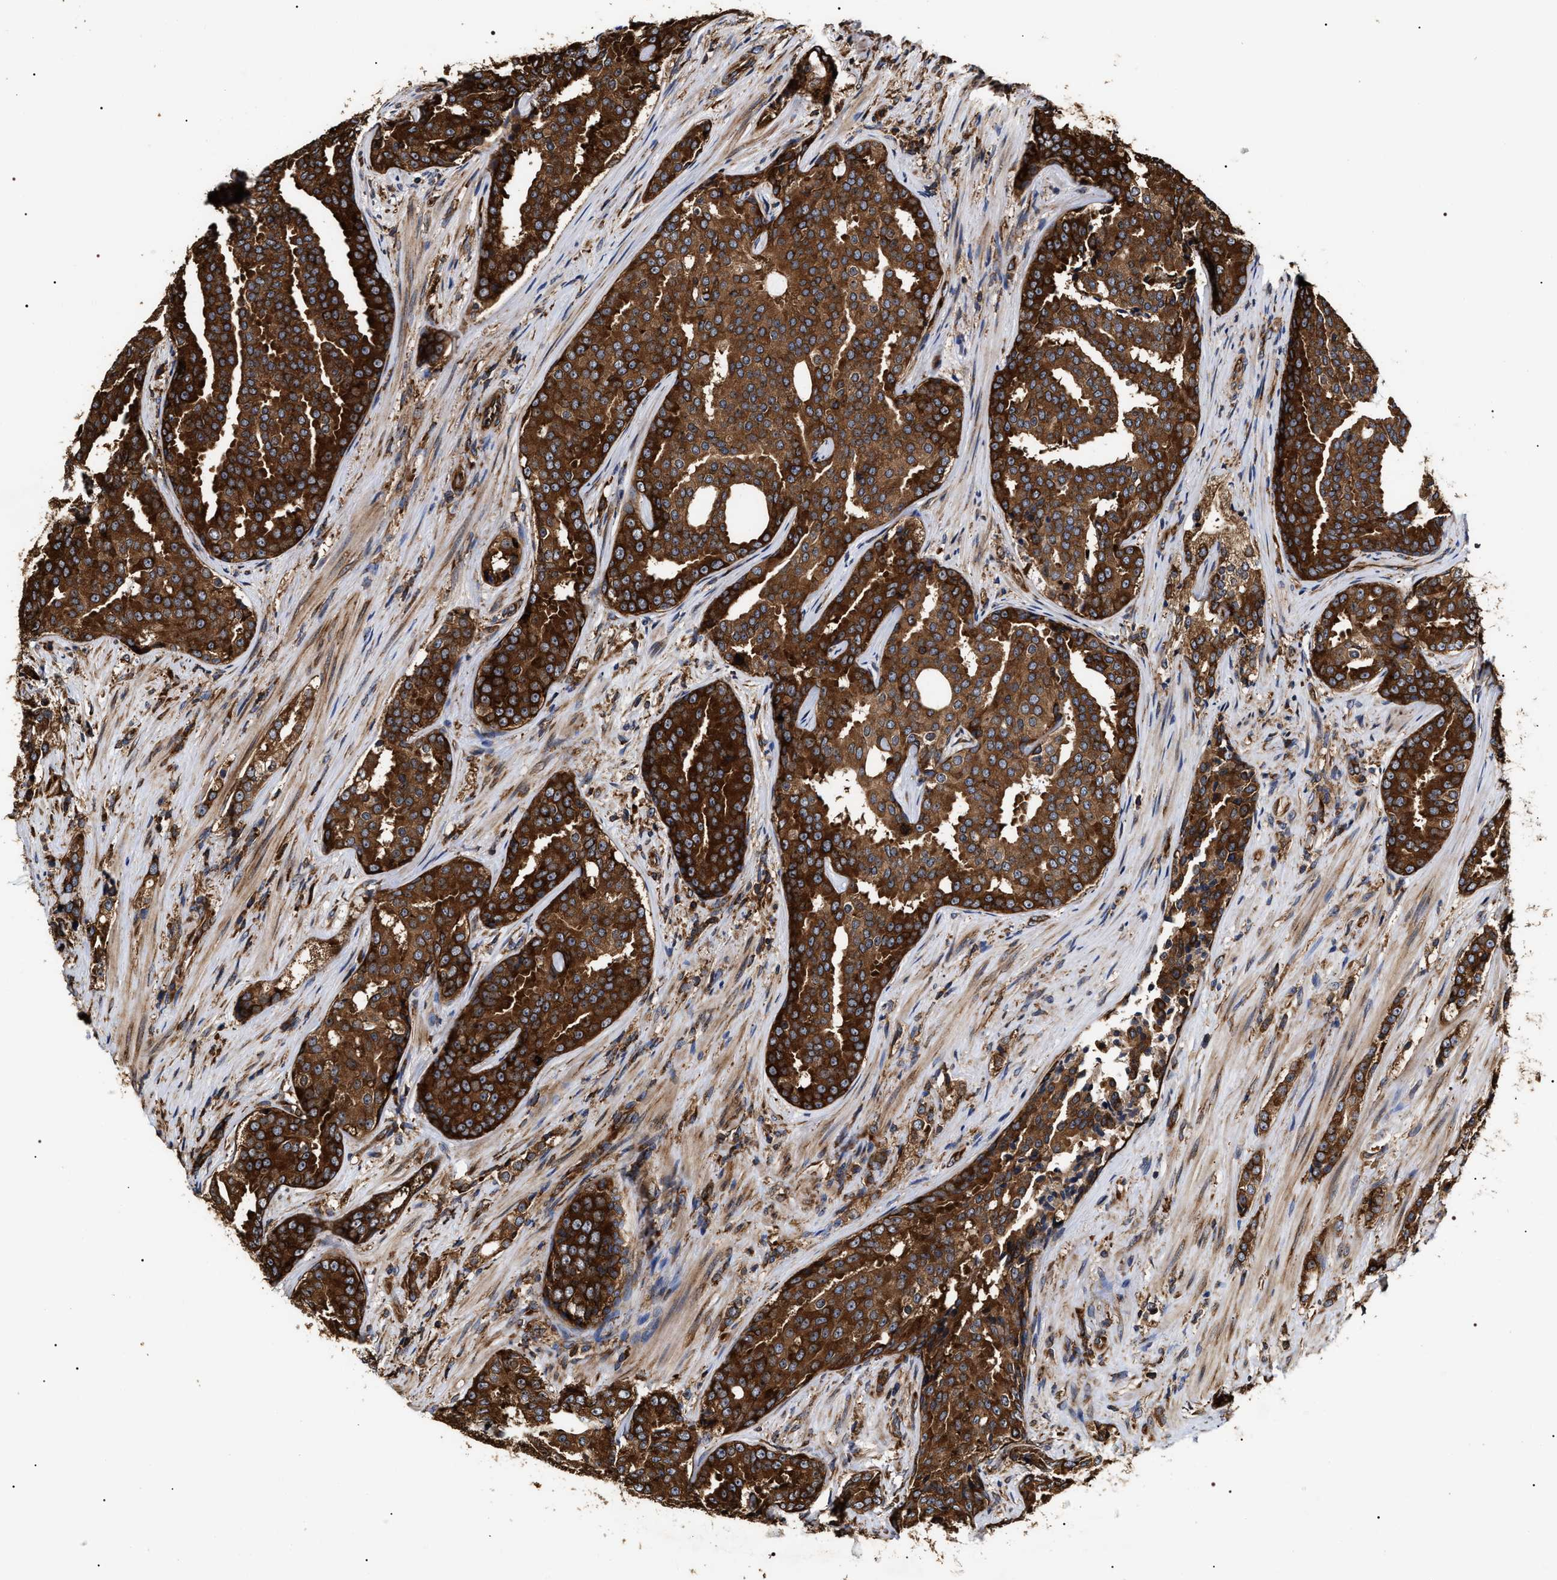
{"staining": {"intensity": "strong", "quantity": ">75%", "location": "cytoplasmic/membranous"}, "tissue": "prostate cancer", "cell_type": "Tumor cells", "image_type": "cancer", "snomed": [{"axis": "morphology", "description": "Adenocarcinoma, High grade"}, {"axis": "topography", "description": "Prostate"}], "caption": "A brown stain shows strong cytoplasmic/membranous positivity of a protein in human adenocarcinoma (high-grade) (prostate) tumor cells.", "gene": "SERBP1", "patient": {"sex": "male", "age": 71}}